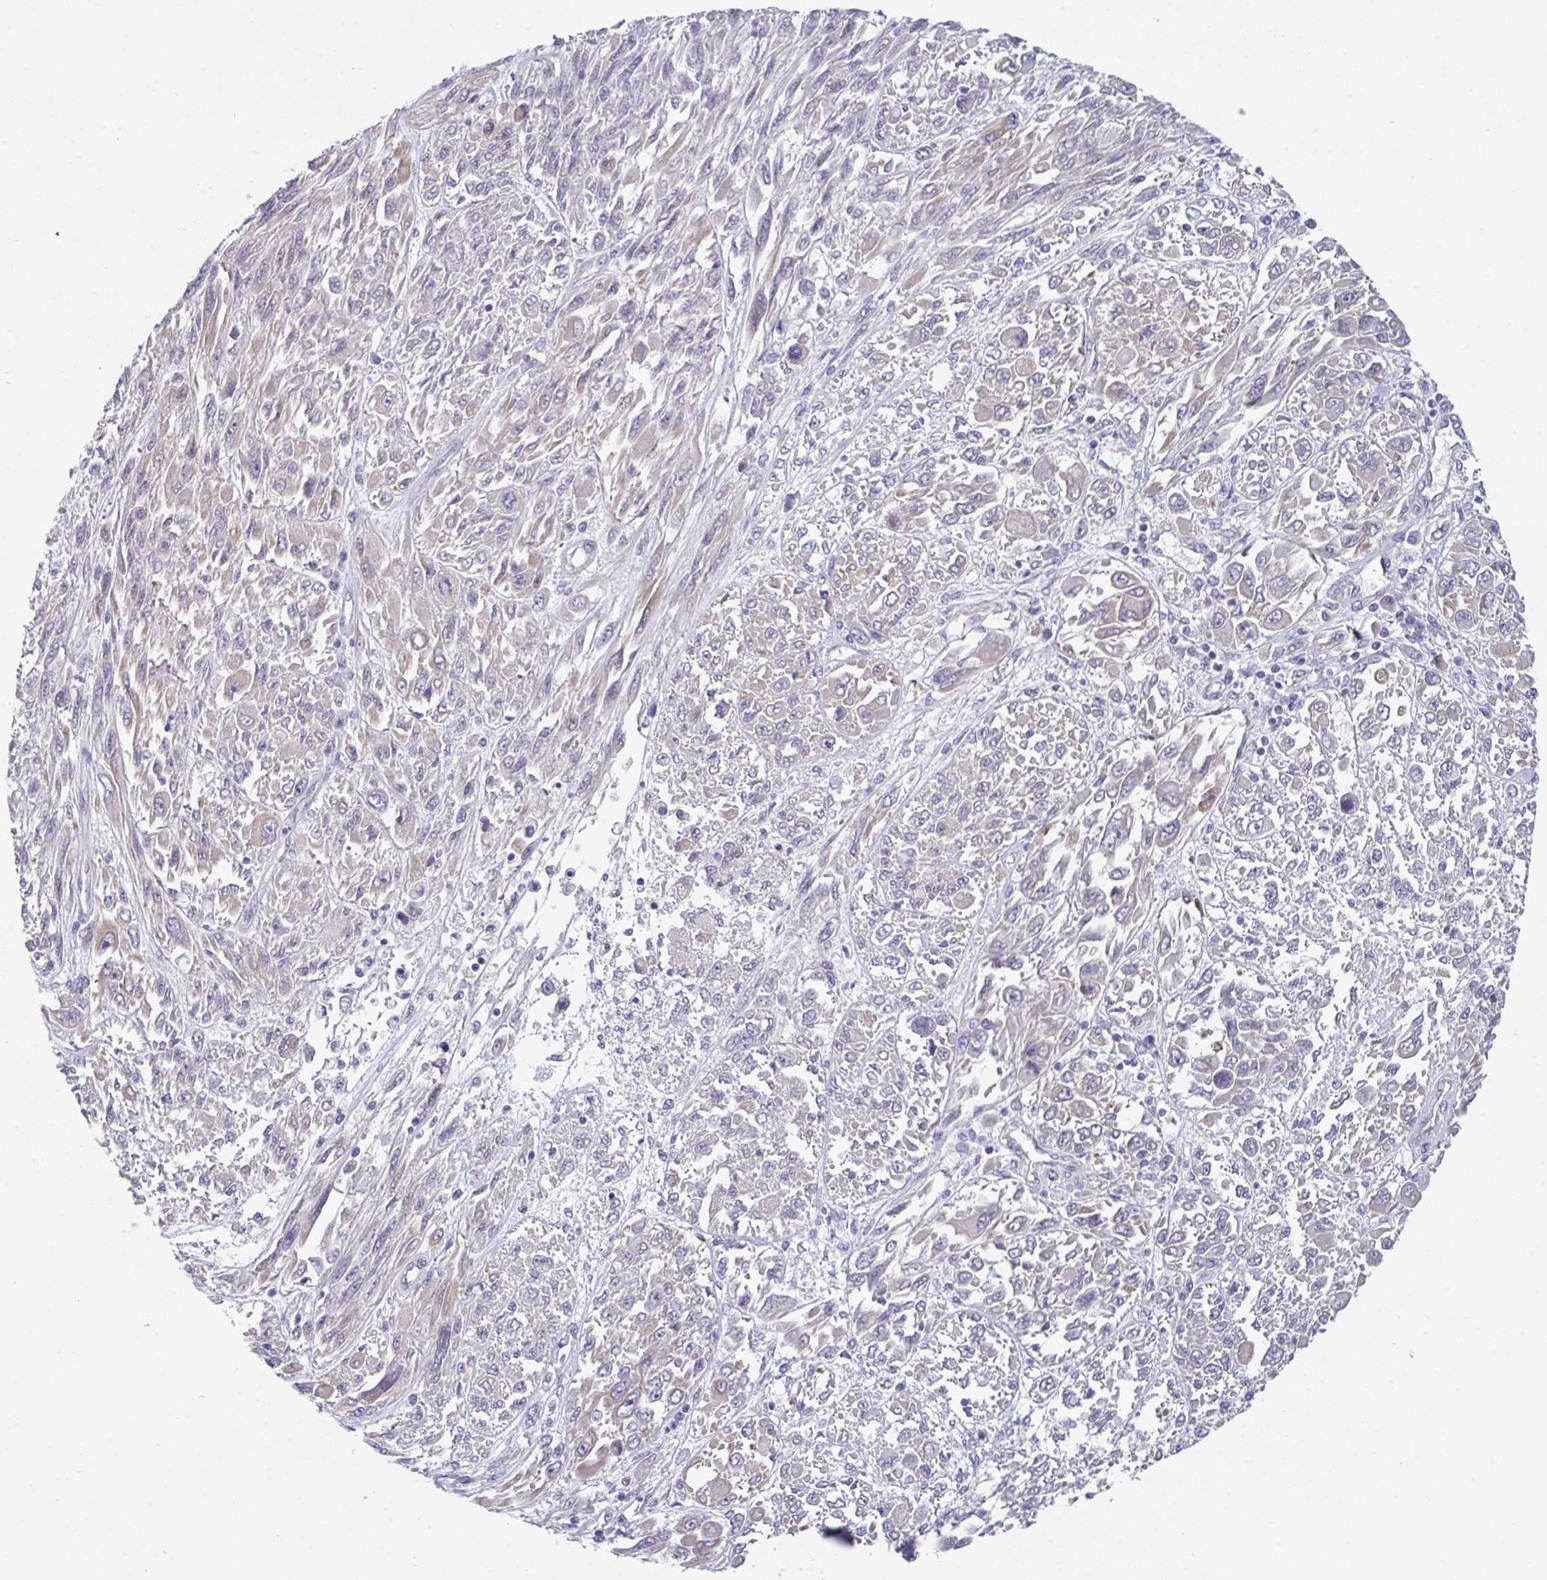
{"staining": {"intensity": "negative", "quantity": "none", "location": "none"}, "tissue": "melanoma", "cell_type": "Tumor cells", "image_type": "cancer", "snomed": [{"axis": "morphology", "description": "Malignant melanoma, NOS"}, {"axis": "topography", "description": "Skin"}], "caption": "An immunohistochemistry photomicrograph of melanoma is shown. There is no staining in tumor cells of melanoma.", "gene": "PTPRD", "patient": {"sex": "female", "age": 91}}